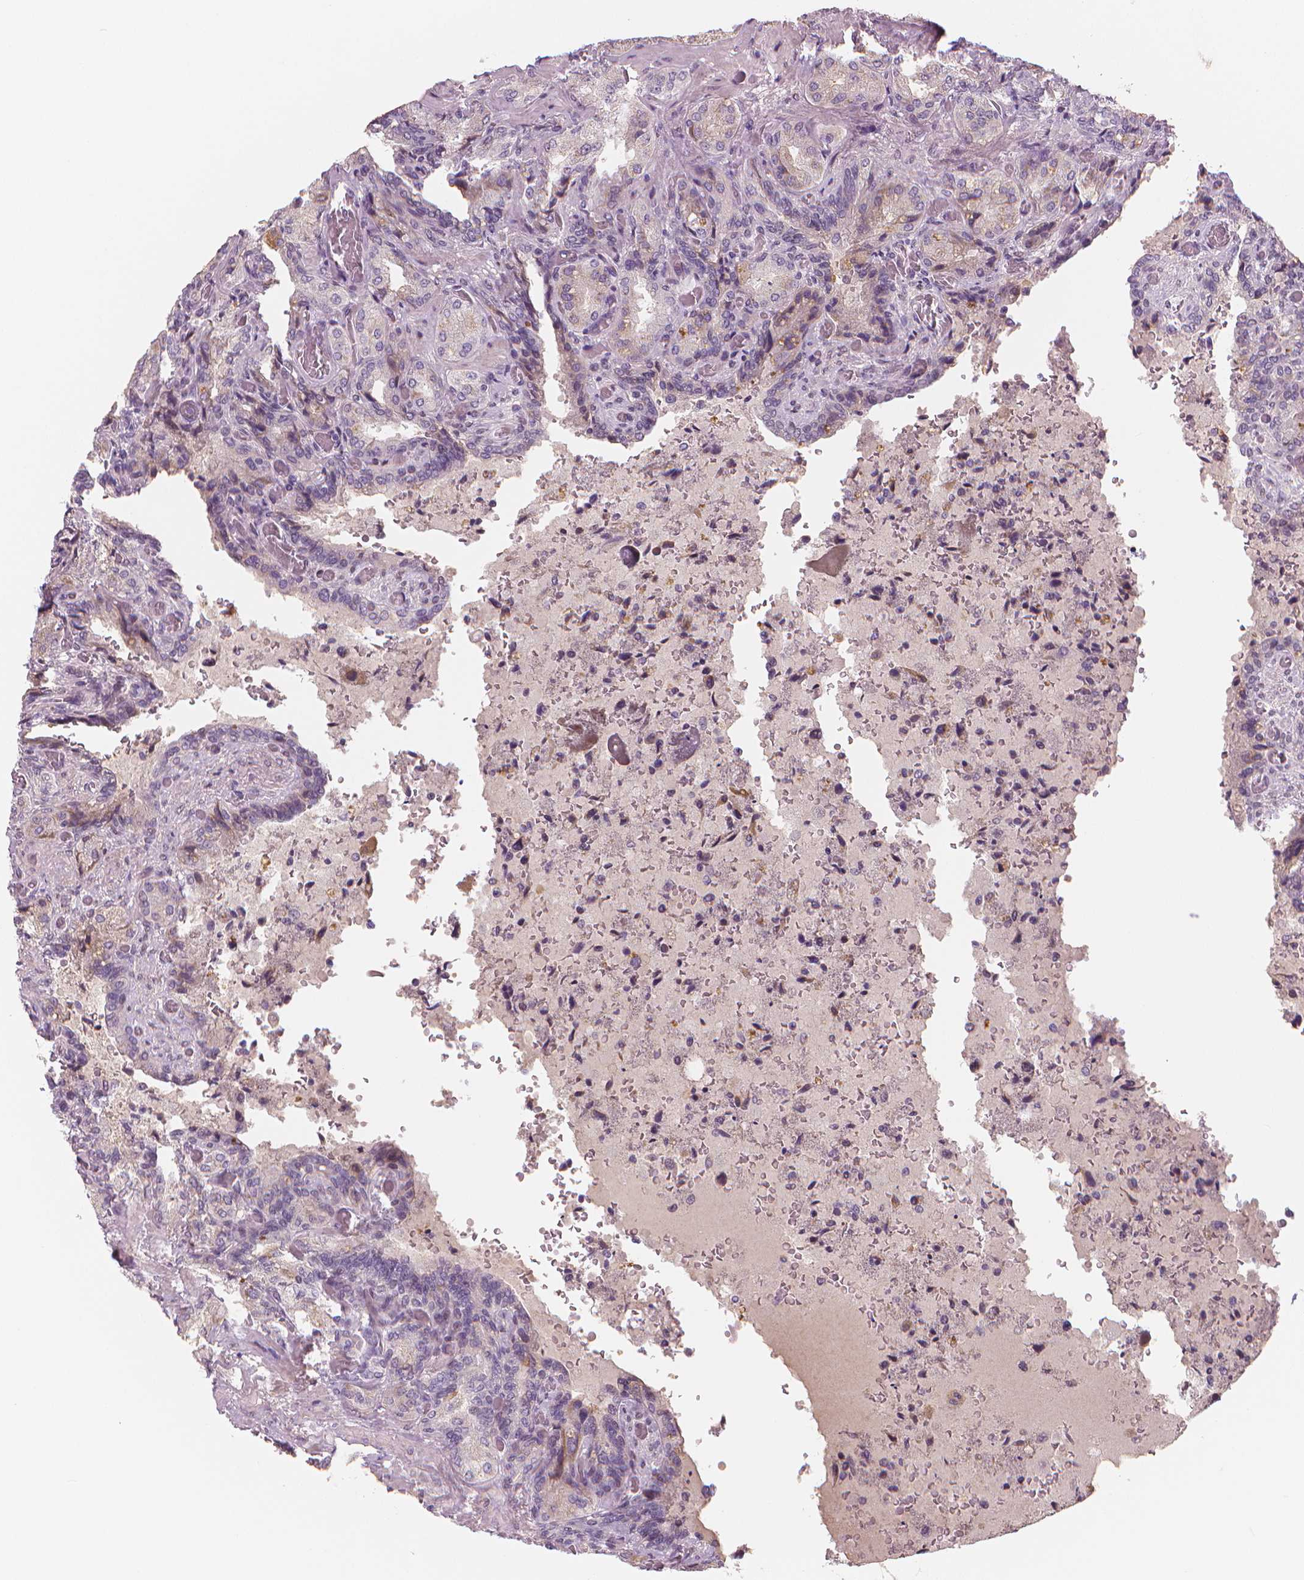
{"staining": {"intensity": "moderate", "quantity": "<25%", "location": "cytoplasmic/membranous"}, "tissue": "seminal vesicle", "cell_type": "Glandular cells", "image_type": "normal", "snomed": [{"axis": "morphology", "description": "Normal tissue, NOS"}, {"axis": "topography", "description": "Seminal veicle"}], "caption": "There is low levels of moderate cytoplasmic/membranous expression in glandular cells of benign seminal vesicle, as demonstrated by immunohistochemical staining (brown color).", "gene": "RNASE7", "patient": {"sex": "male", "age": 68}}